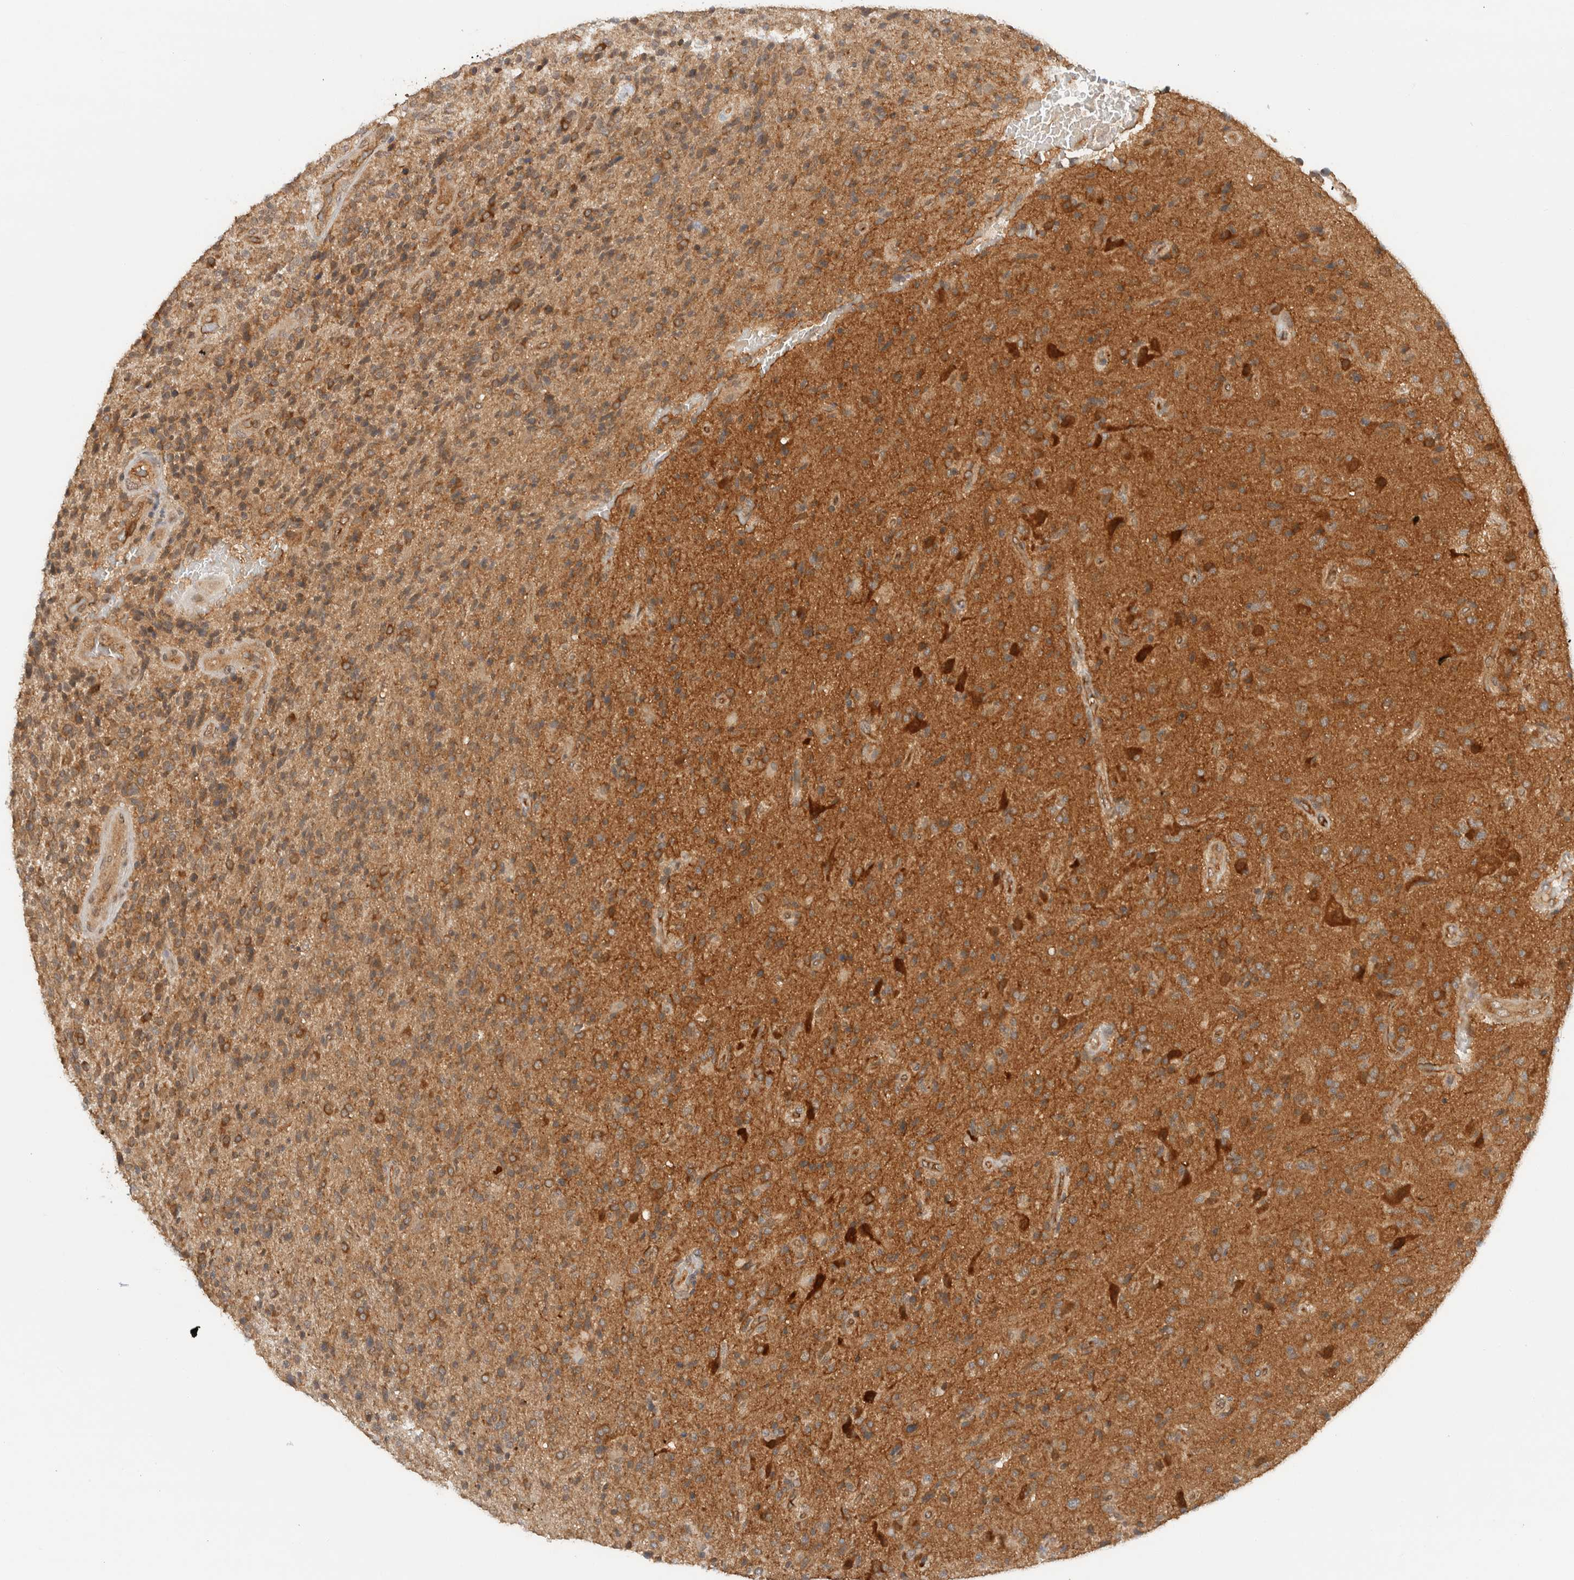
{"staining": {"intensity": "moderate", "quantity": ">75%", "location": "cytoplasmic/membranous"}, "tissue": "glioma", "cell_type": "Tumor cells", "image_type": "cancer", "snomed": [{"axis": "morphology", "description": "Glioma, malignant, High grade"}, {"axis": "topography", "description": "Brain"}], "caption": "High-grade glioma (malignant) stained with DAB immunohistochemistry (IHC) demonstrates medium levels of moderate cytoplasmic/membranous staining in about >75% of tumor cells.", "gene": "ARFGEF2", "patient": {"sex": "male", "age": 72}}